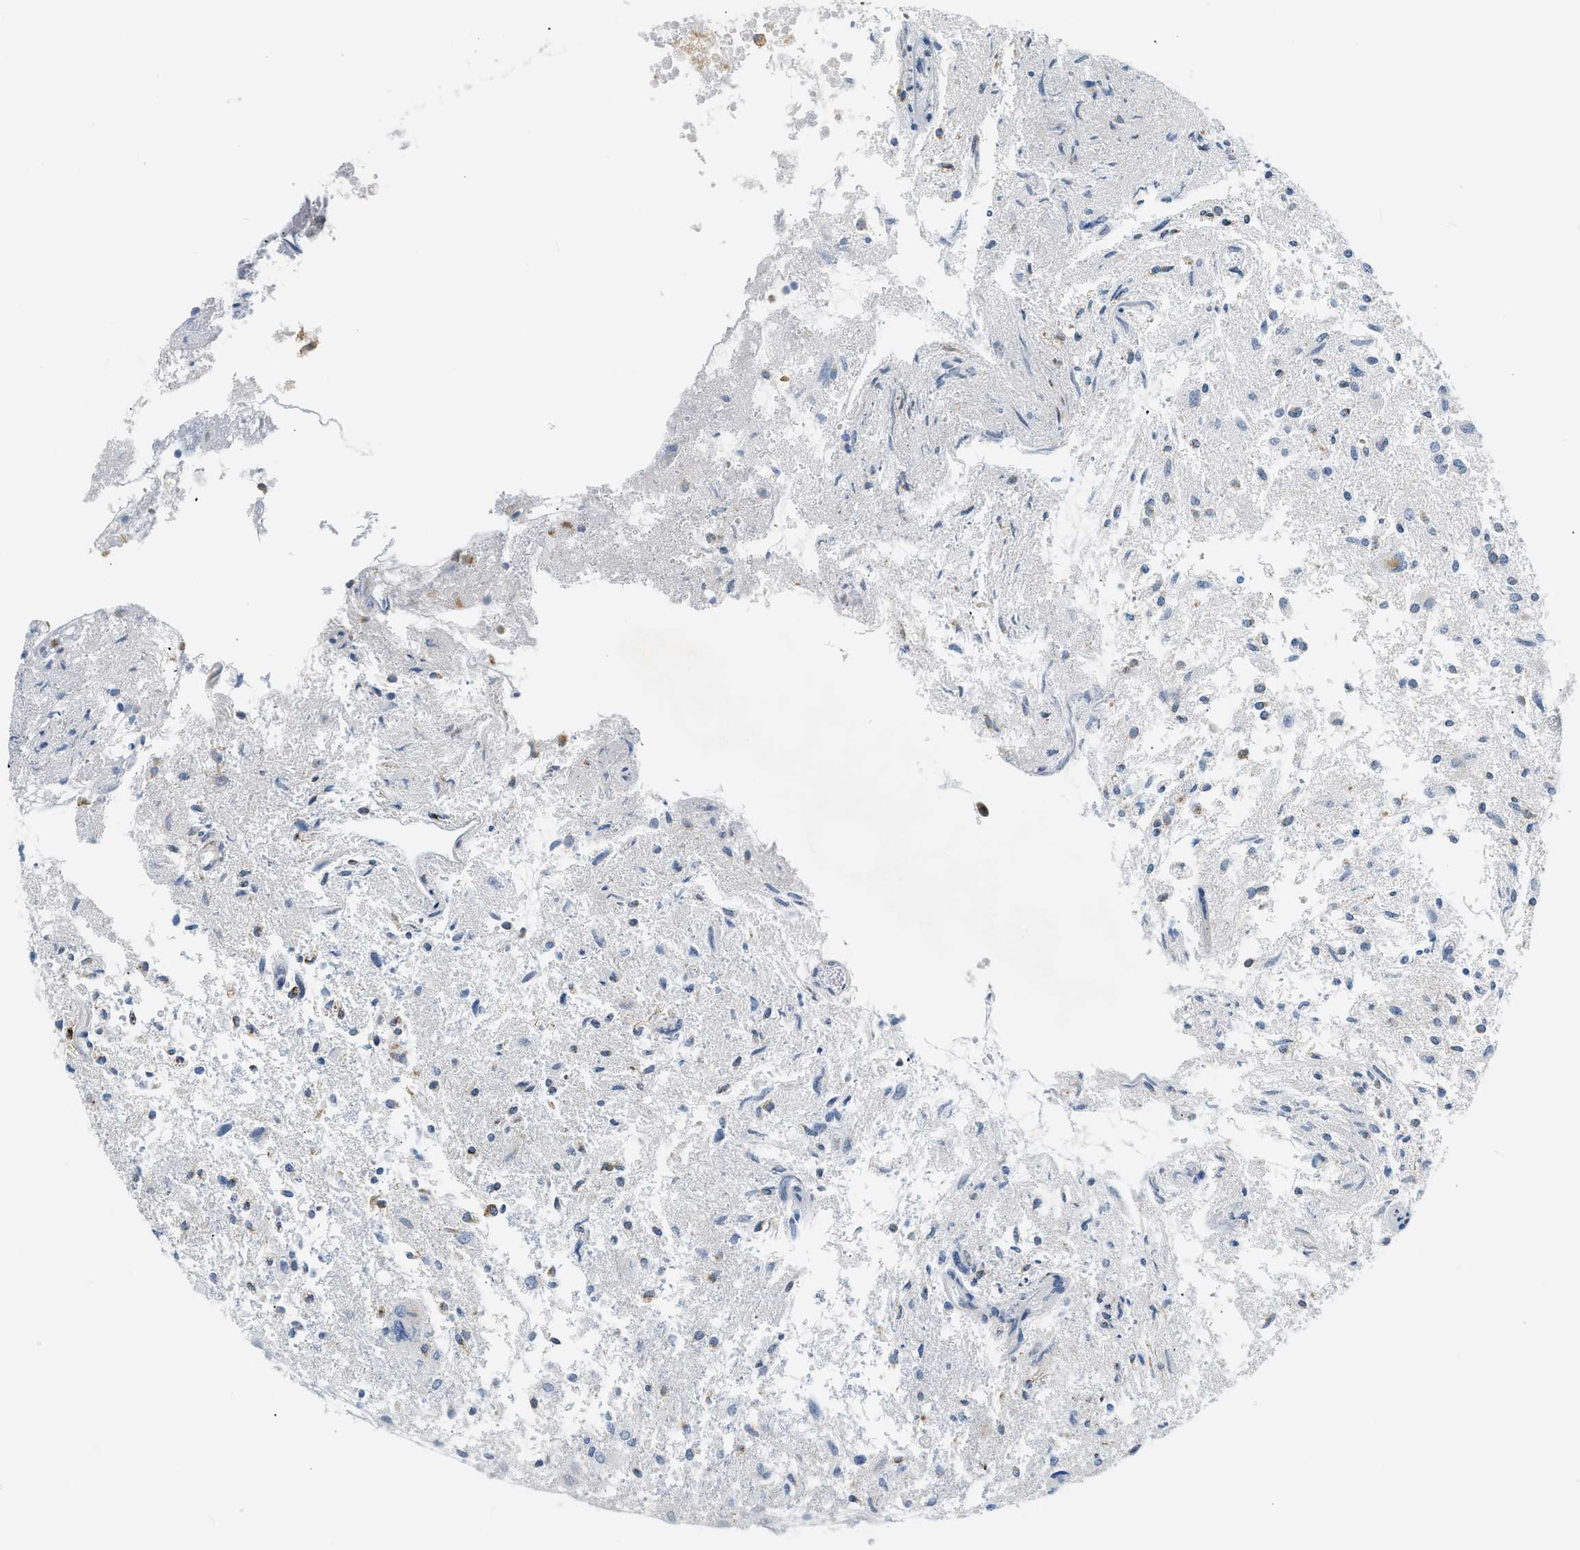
{"staining": {"intensity": "negative", "quantity": "none", "location": "none"}, "tissue": "glioma", "cell_type": "Tumor cells", "image_type": "cancer", "snomed": [{"axis": "morphology", "description": "Glioma, malignant, High grade"}, {"axis": "topography", "description": "Brain"}], "caption": "High magnification brightfield microscopy of glioma stained with DAB (brown) and counterstained with hematoxylin (blue): tumor cells show no significant expression.", "gene": "ZNF408", "patient": {"sex": "female", "age": 59}}